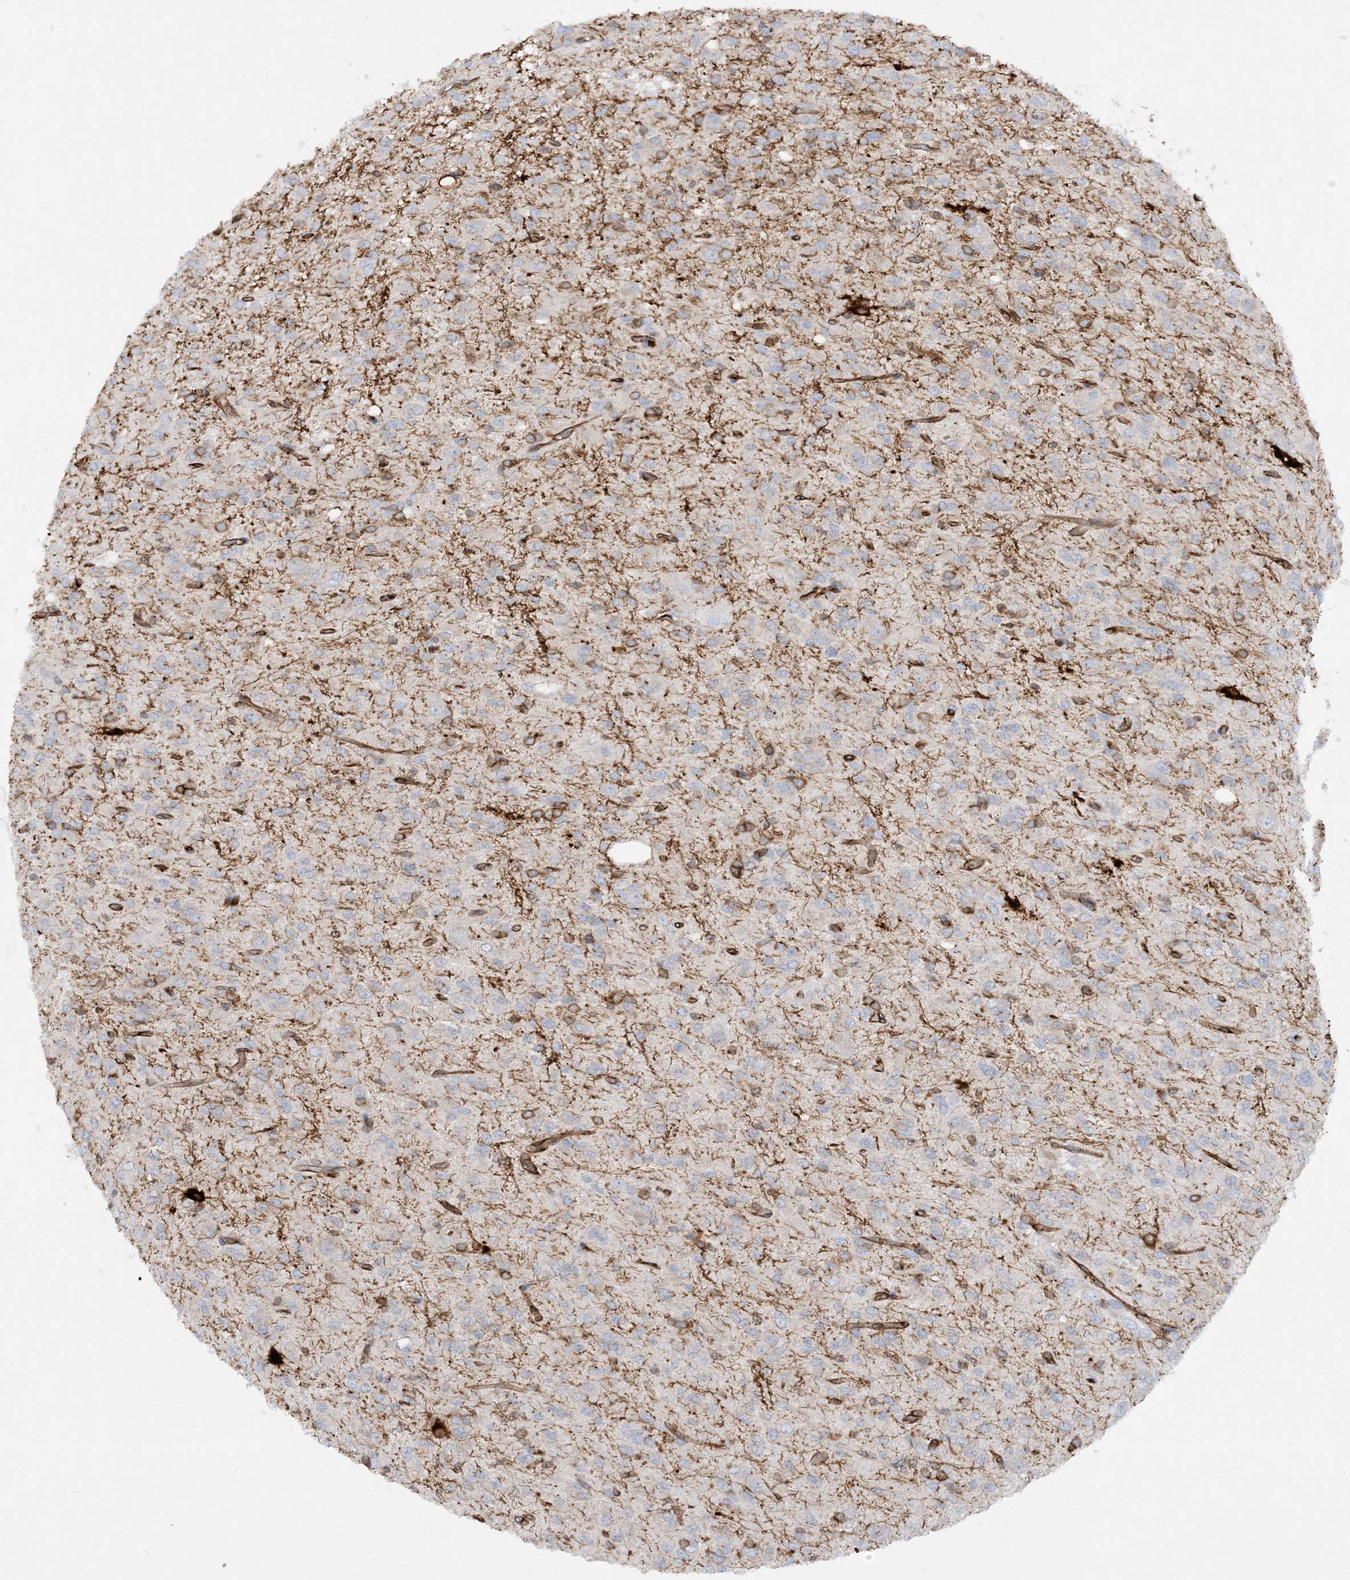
{"staining": {"intensity": "negative", "quantity": "none", "location": "none"}, "tissue": "glioma", "cell_type": "Tumor cells", "image_type": "cancer", "snomed": [{"axis": "morphology", "description": "Glioma, malignant, High grade"}, {"axis": "topography", "description": "Brain"}], "caption": "DAB immunohistochemical staining of glioma displays no significant staining in tumor cells.", "gene": "HLA-E", "patient": {"sex": "female", "age": 59}}